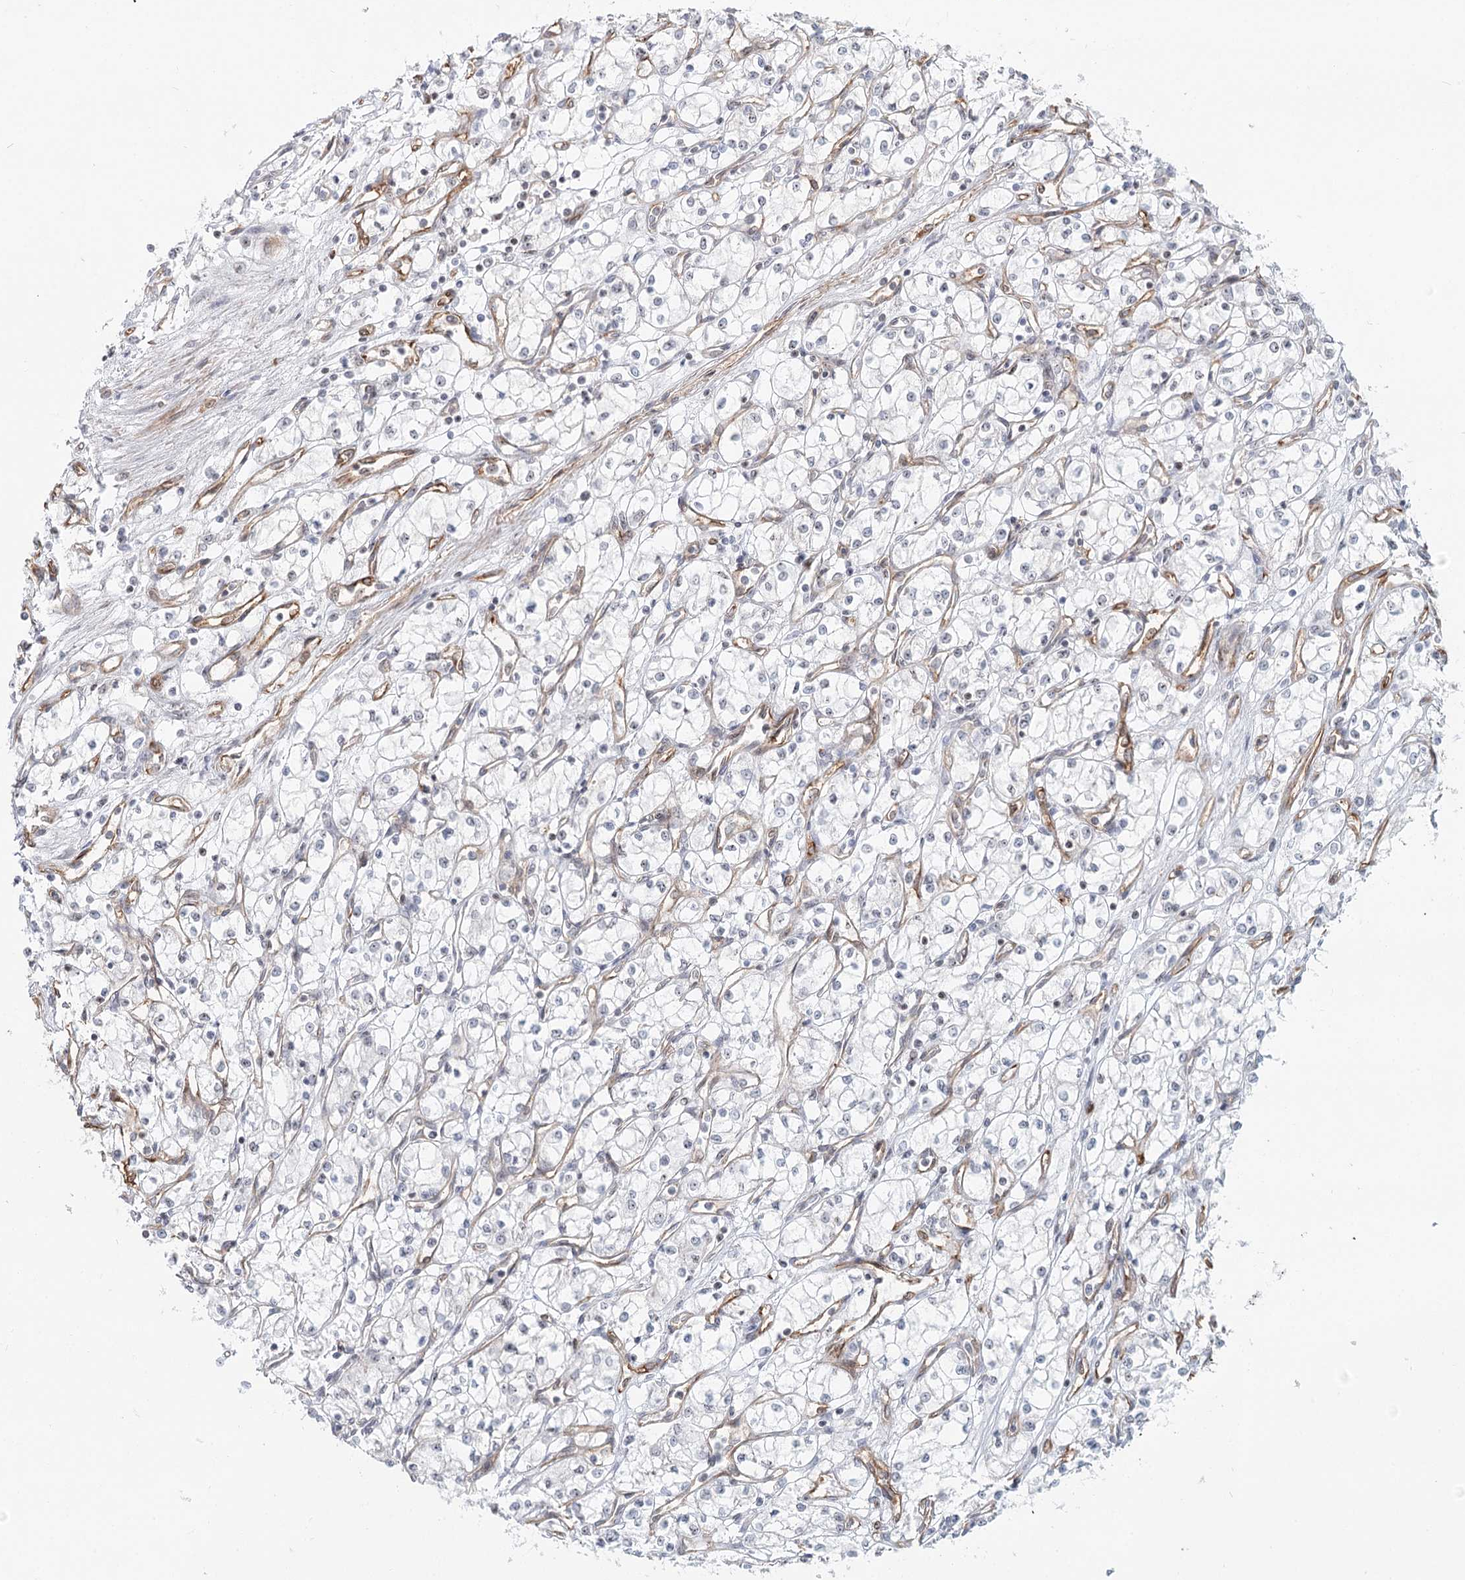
{"staining": {"intensity": "negative", "quantity": "none", "location": "none"}, "tissue": "renal cancer", "cell_type": "Tumor cells", "image_type": "cancer", "snomed": [{"axis": "morphology", "description": "Adenocarcinoma, NOS"}, {"axis": "topography", "description": "Kidney"}], "caption": "Tumor cells show no significant staining in renal cancer.", "gene": "ZFYVE28", "patient": {"sex": "male", "age": 59}}